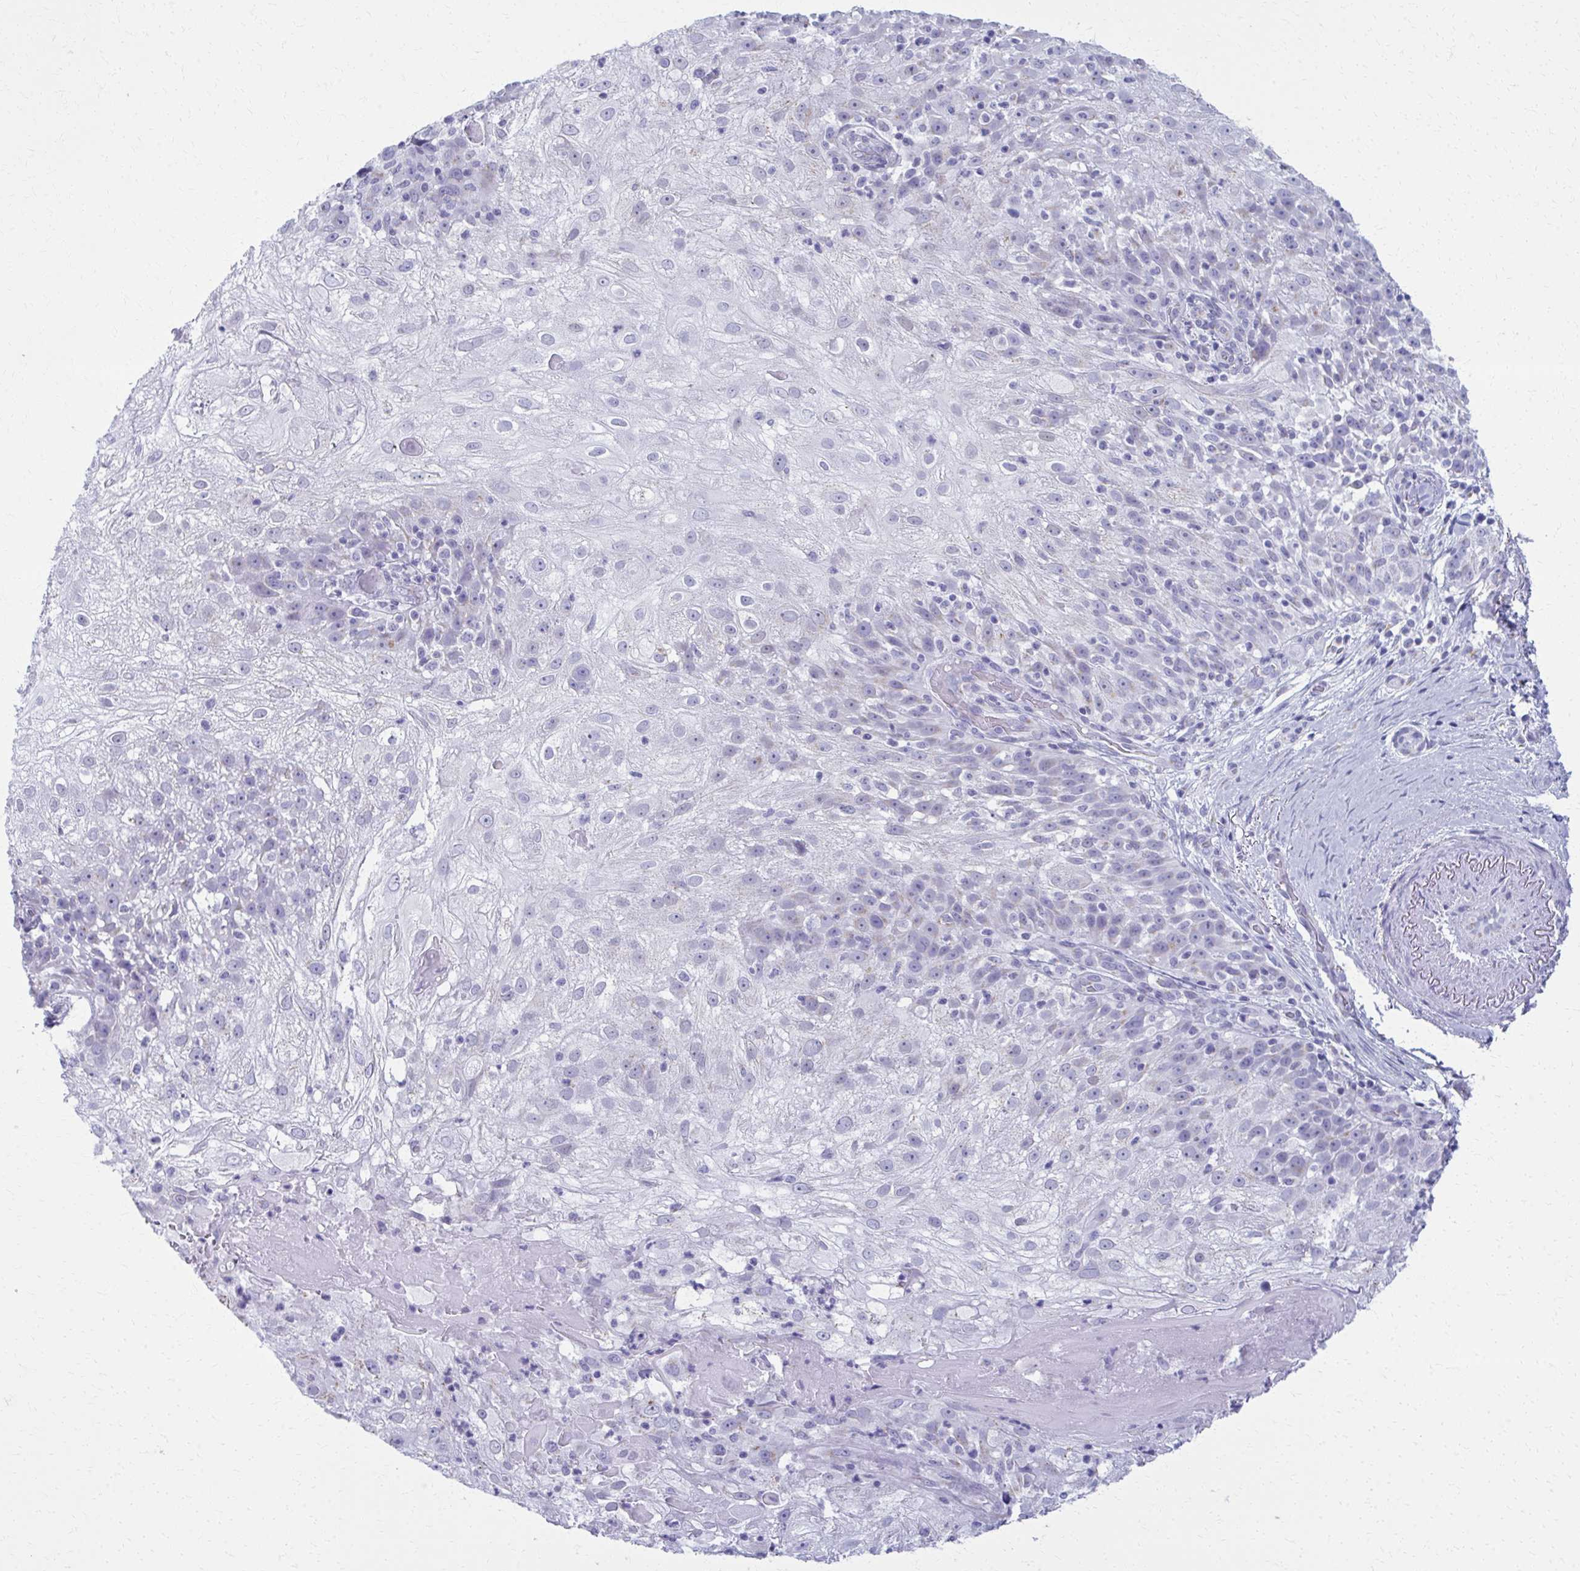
{"staining": {"intensity": "negative", "quantity": "none", "location": "none"}, "tissue": "skin cancer", "cell_type": "Tumor cells", "image_type": "cancer", "snomed": [{"axis": "morphology", "description": "Normal tissue, NOS"}, {"axis": "morphology", "description": "Squamous cell carcinoma, NOS"}, {"axis": "topography", "description": "Skin"}], "caption": "Human skin squamous cell carcinoma stained for a protein using immunohistochemistry exhibits no expression in tumor cells.", "gene": "SCLY", "patient": {"sex": "female", "age": 83}}